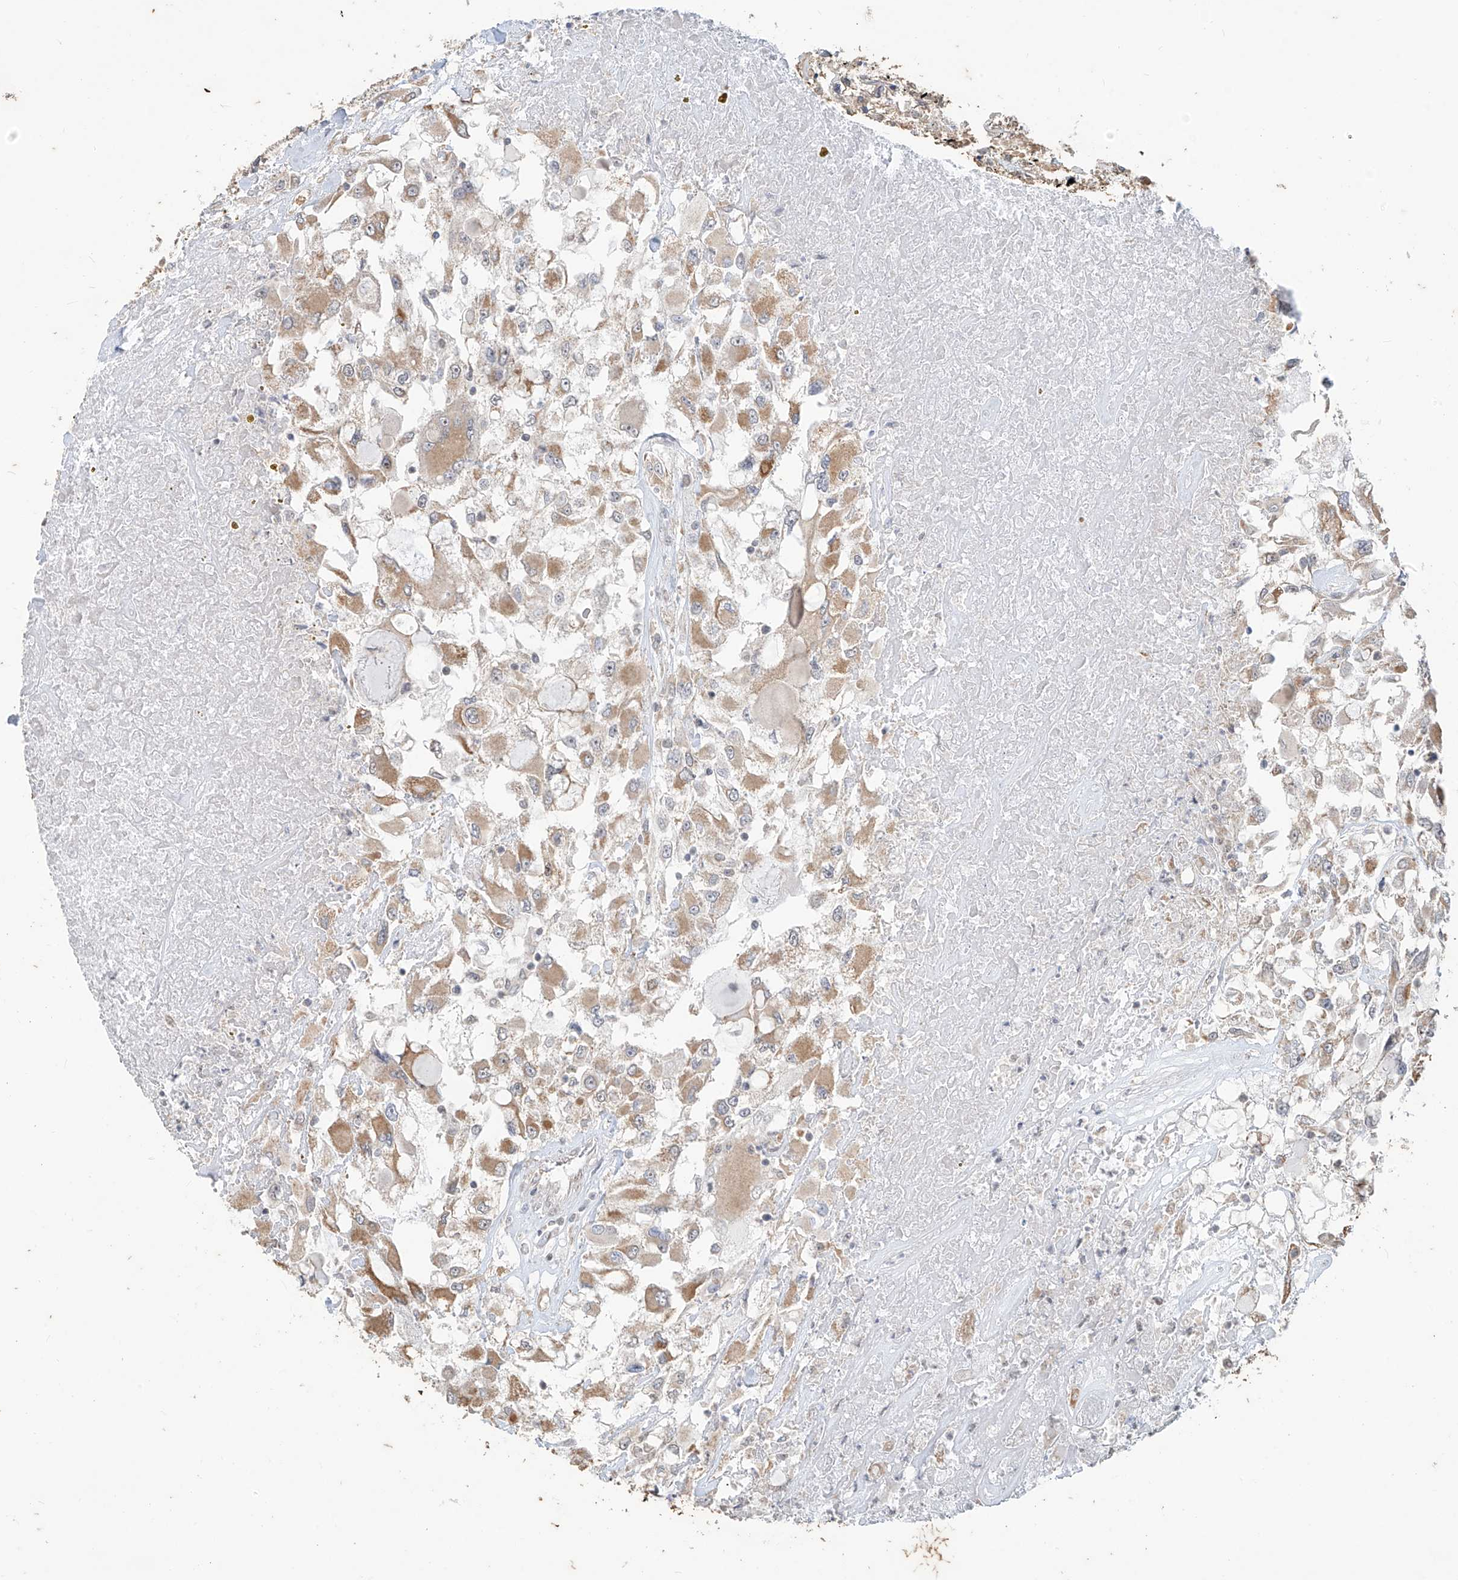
{"staining": {"intensity": "moderate", "quantity": "25%-75%", "location": "cytoplasmic/membranous"}, "tissue": "renal cancer", "cell_type": "Tumor cells", "image_type": "cancer", "snomed": [{"axis": "morphology", "description": "Adenocarcinoma, NOS"}, {"axis": "topography", "description": "Kidney"}], "caption": "Renal cancer stained for a protein (brown) shows moderate cytoplasmic/membranous positive expression in about 25%-75% of tumor cells.", "gene": "MTUS2", "patient": {"sex": "female", "age": 52}}